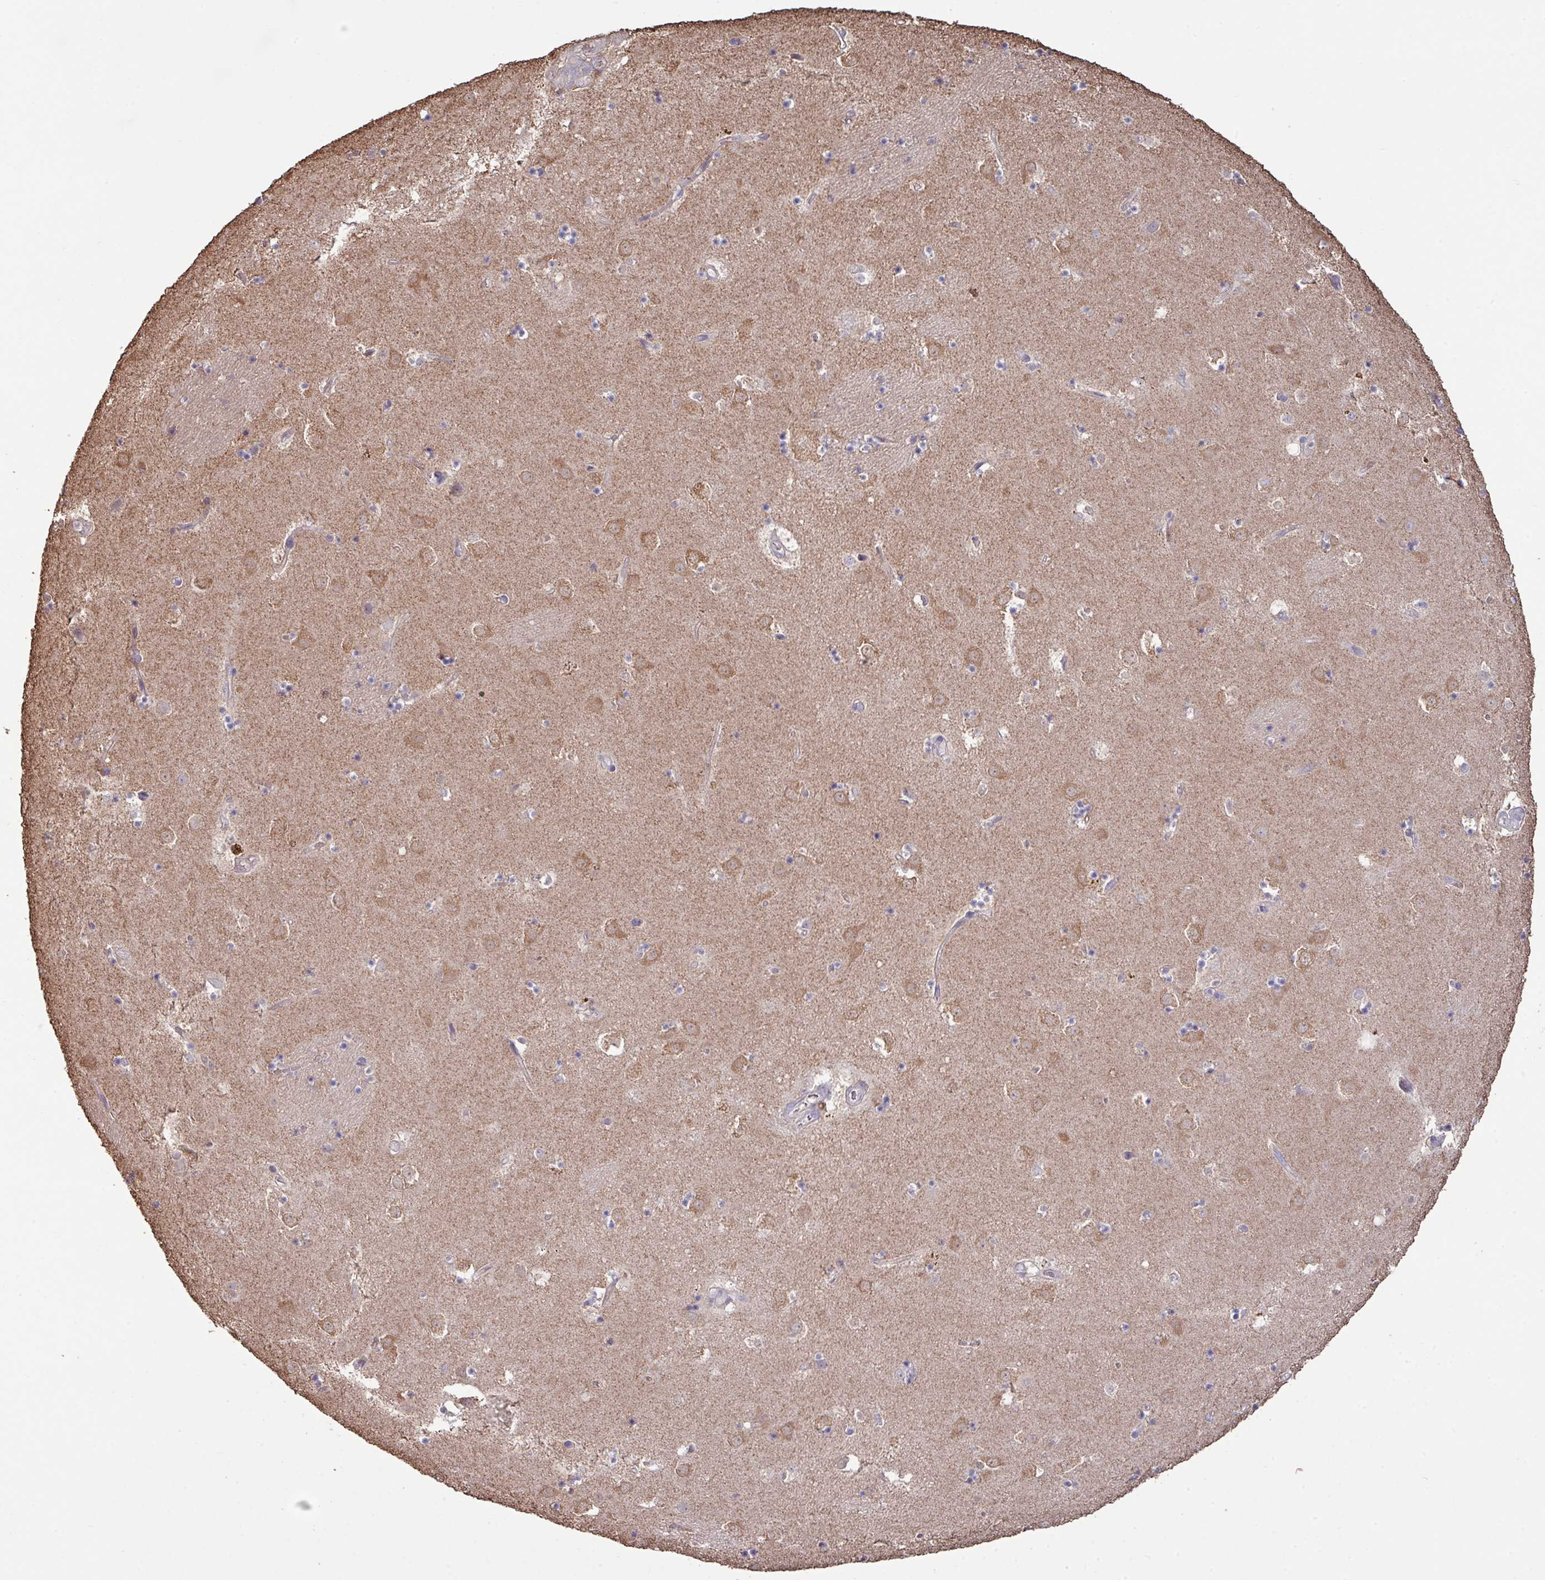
{"staining": {"intensity": "weak", "quantity": "<25%", "location": "cytoplasmic/membranous"}, "tissue": "caudate", "cell_type": "Glial cells", "image_type": "normal", "snomed": [{"axis": "morphology", "description": "Normal tissue, NOS"}, {"axis": "topography", "description": "Lateral ventricle wall"}], "caption": "The immunohistochemistry (IHC) image has no significant expression in glial cells of caudate.", "gene": "CAMK2A", "patient": {"sex": "male", "age": 58}}